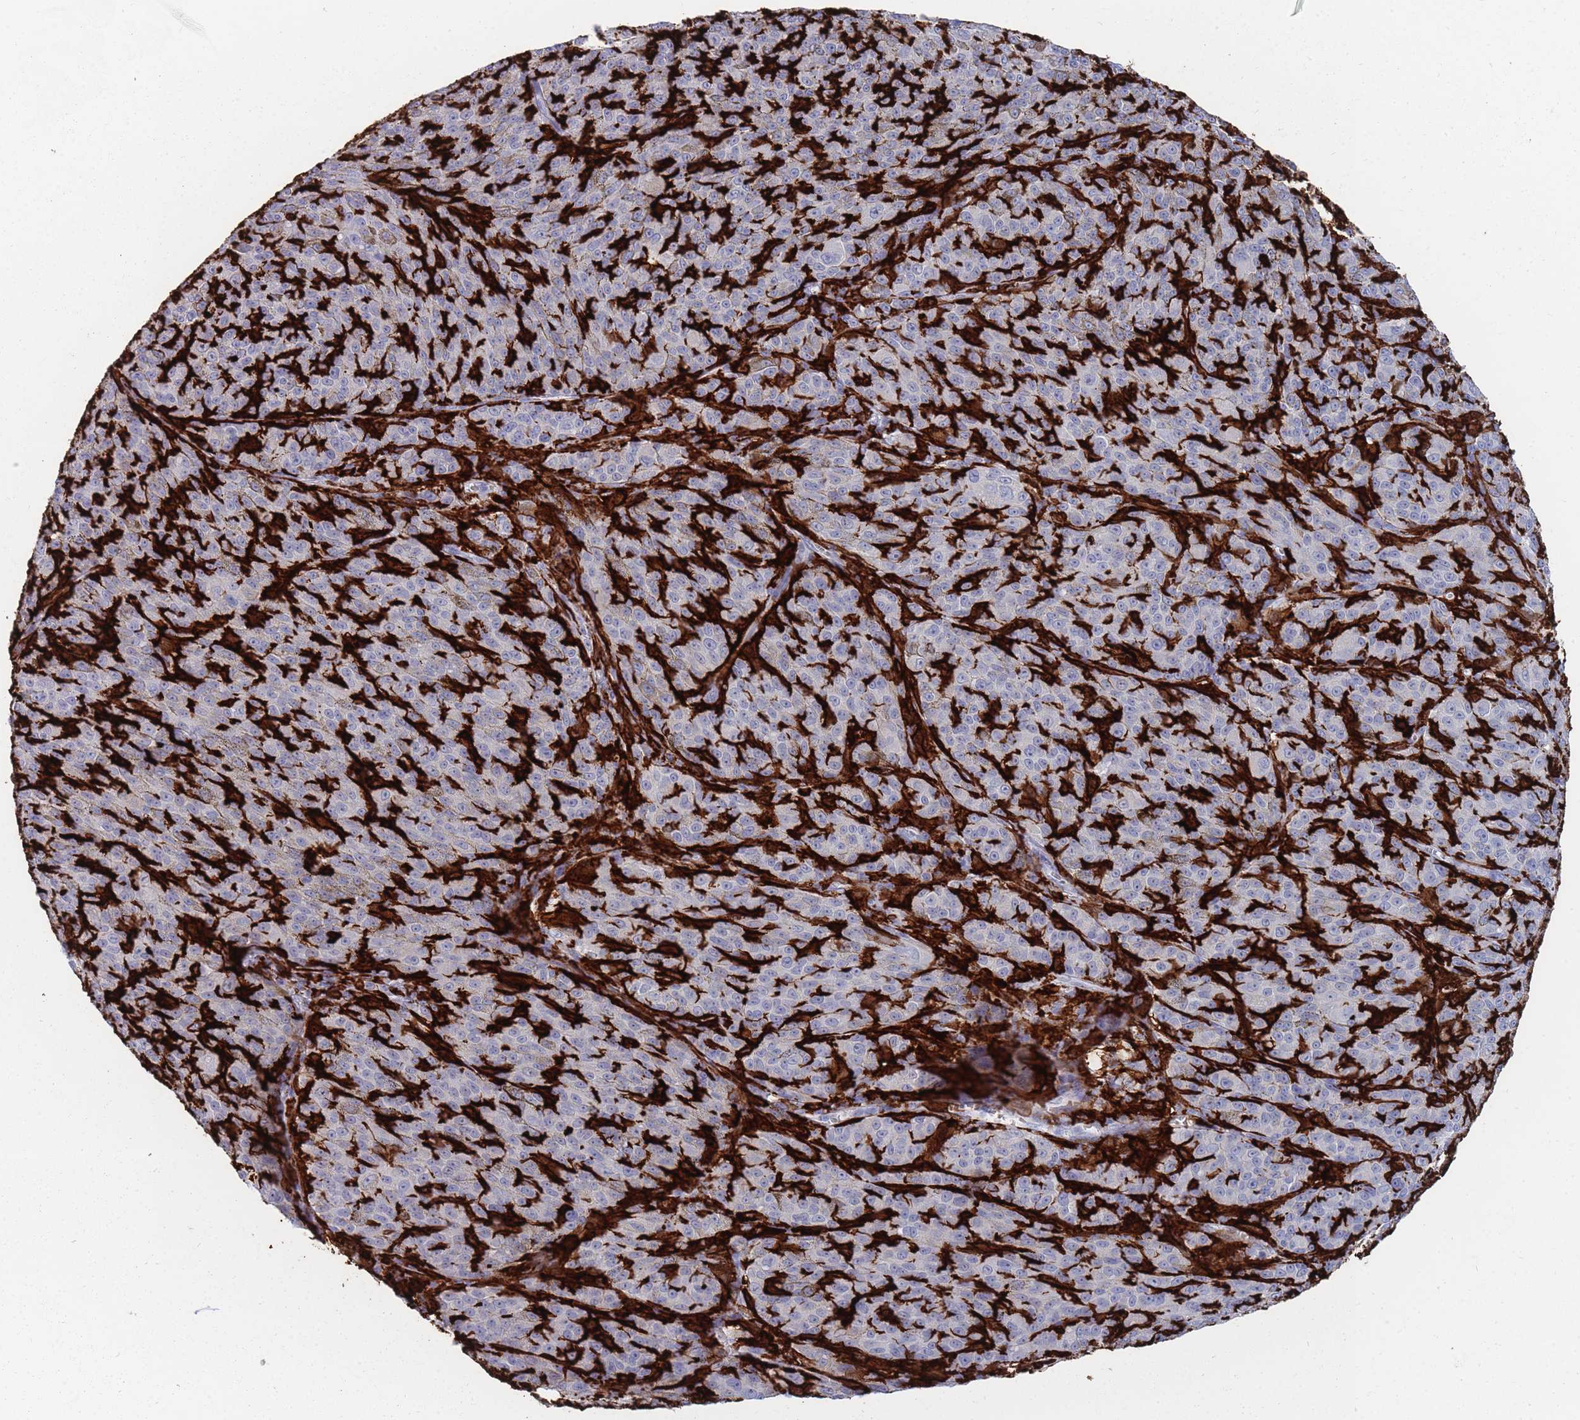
{"staining": {"intensity": "negative", "quantity": "none", "location": "none"}, "tissue": "melanoma", "cell_type": "Tumor cells", "image_type": "cancer", "snomed": [{"axis": "morphology", "description": "Malignant melanoma, NOS"}, {"axis": "topography", "description": "Skin"}], "caption": "Immunohistochemistry micrograph of human malignant melanoma stained for a protein (brown), which displays no positivity in tumor cells.", "gene": "AIF1", "patient": {"sex": "female", "age": 52}}